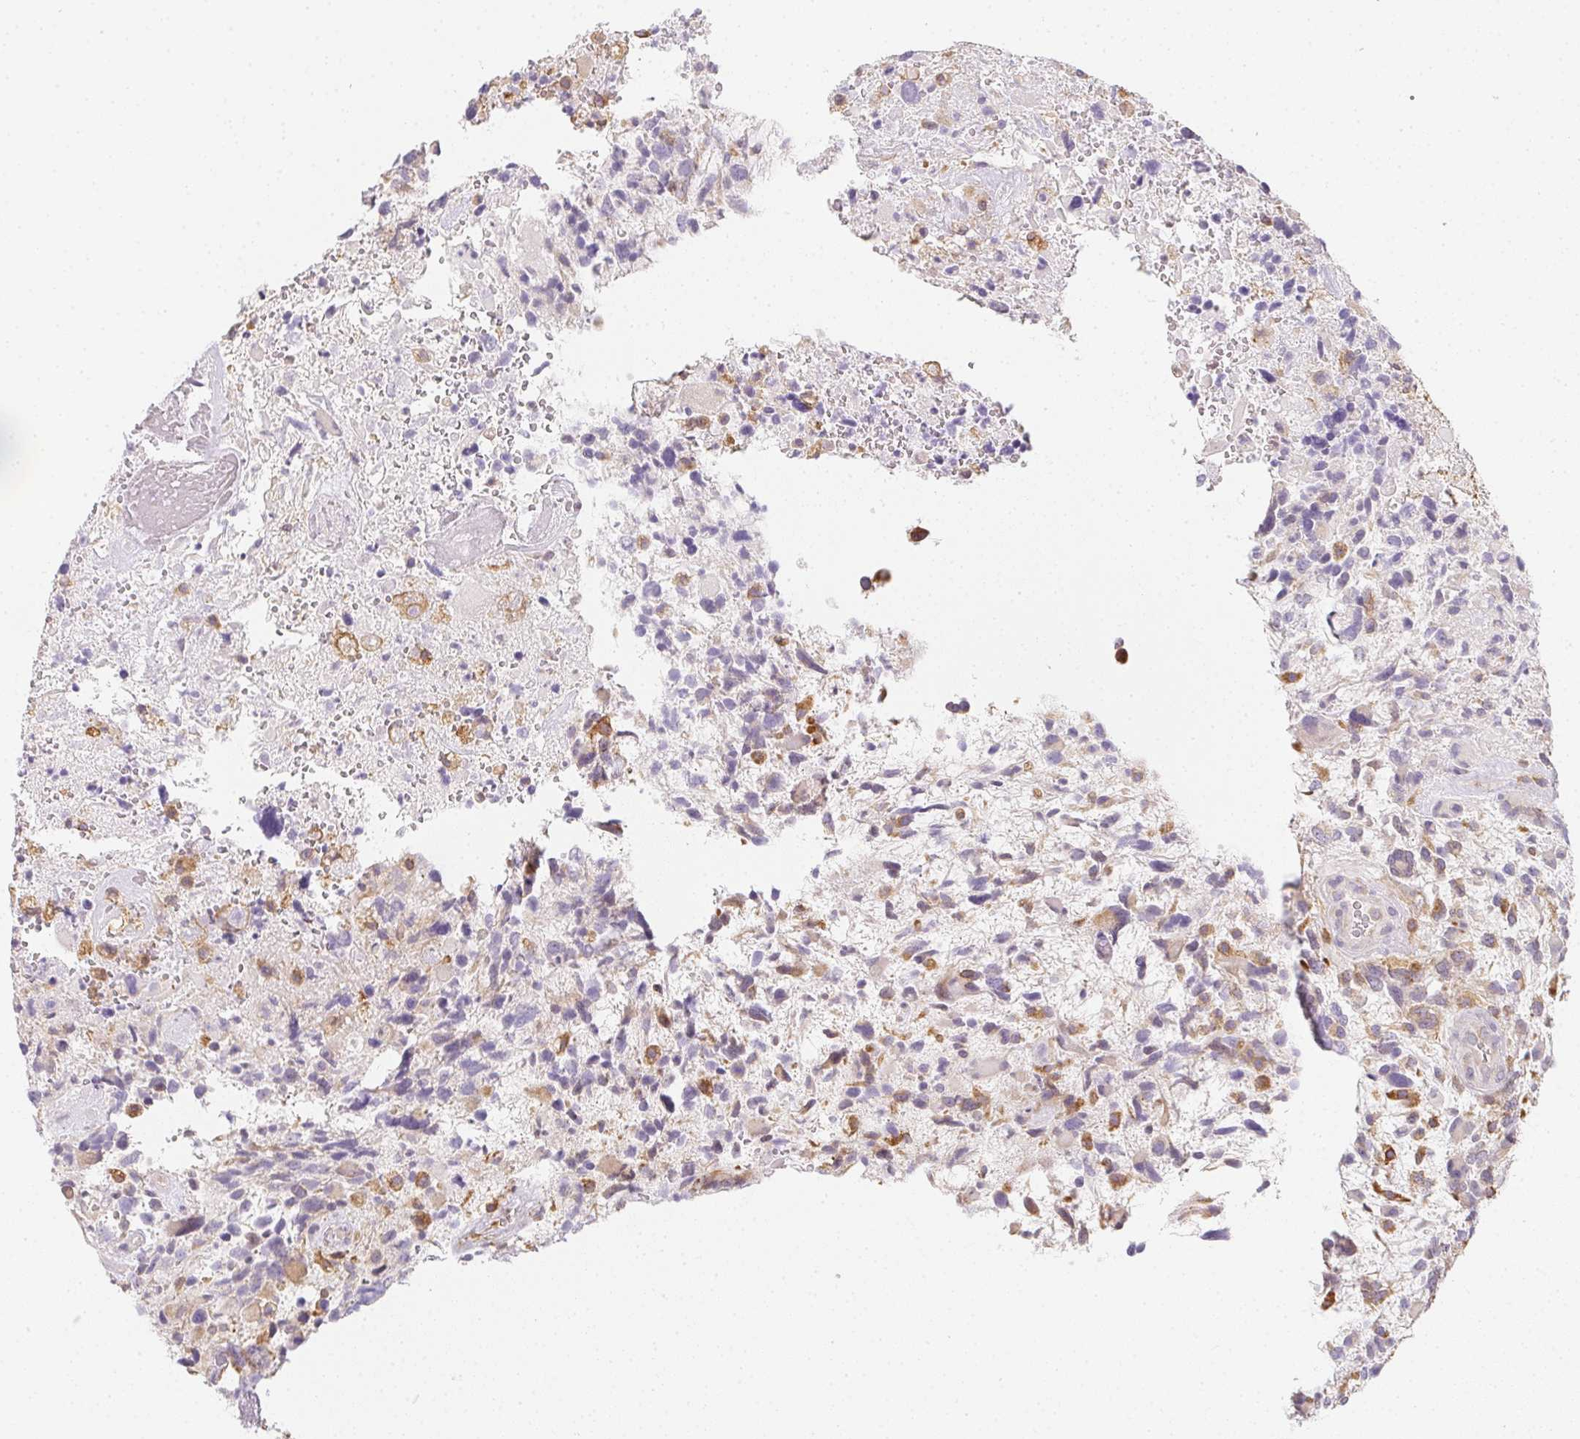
{"staining": {"intensity": "moderate", "quantity": "<25%", "location": "cytoplasmic/membranous"}, "tissue": "glioma", "cell_type": "Tumor cells", "image_type": "cancer", "snomed": [{"axis": "morphology", "description": "Glioma, malignant, High grade"}, {"axis": "topography", "description": "Brain"}], "caption": "The image reveals staining of malignant glioma (high-grade), revealing moderate cytoplasmic/membranous protein staining (brown color) within tumor cells.", "gene": "SOAT1", "patient": {"sex": "female", "age": 71}}